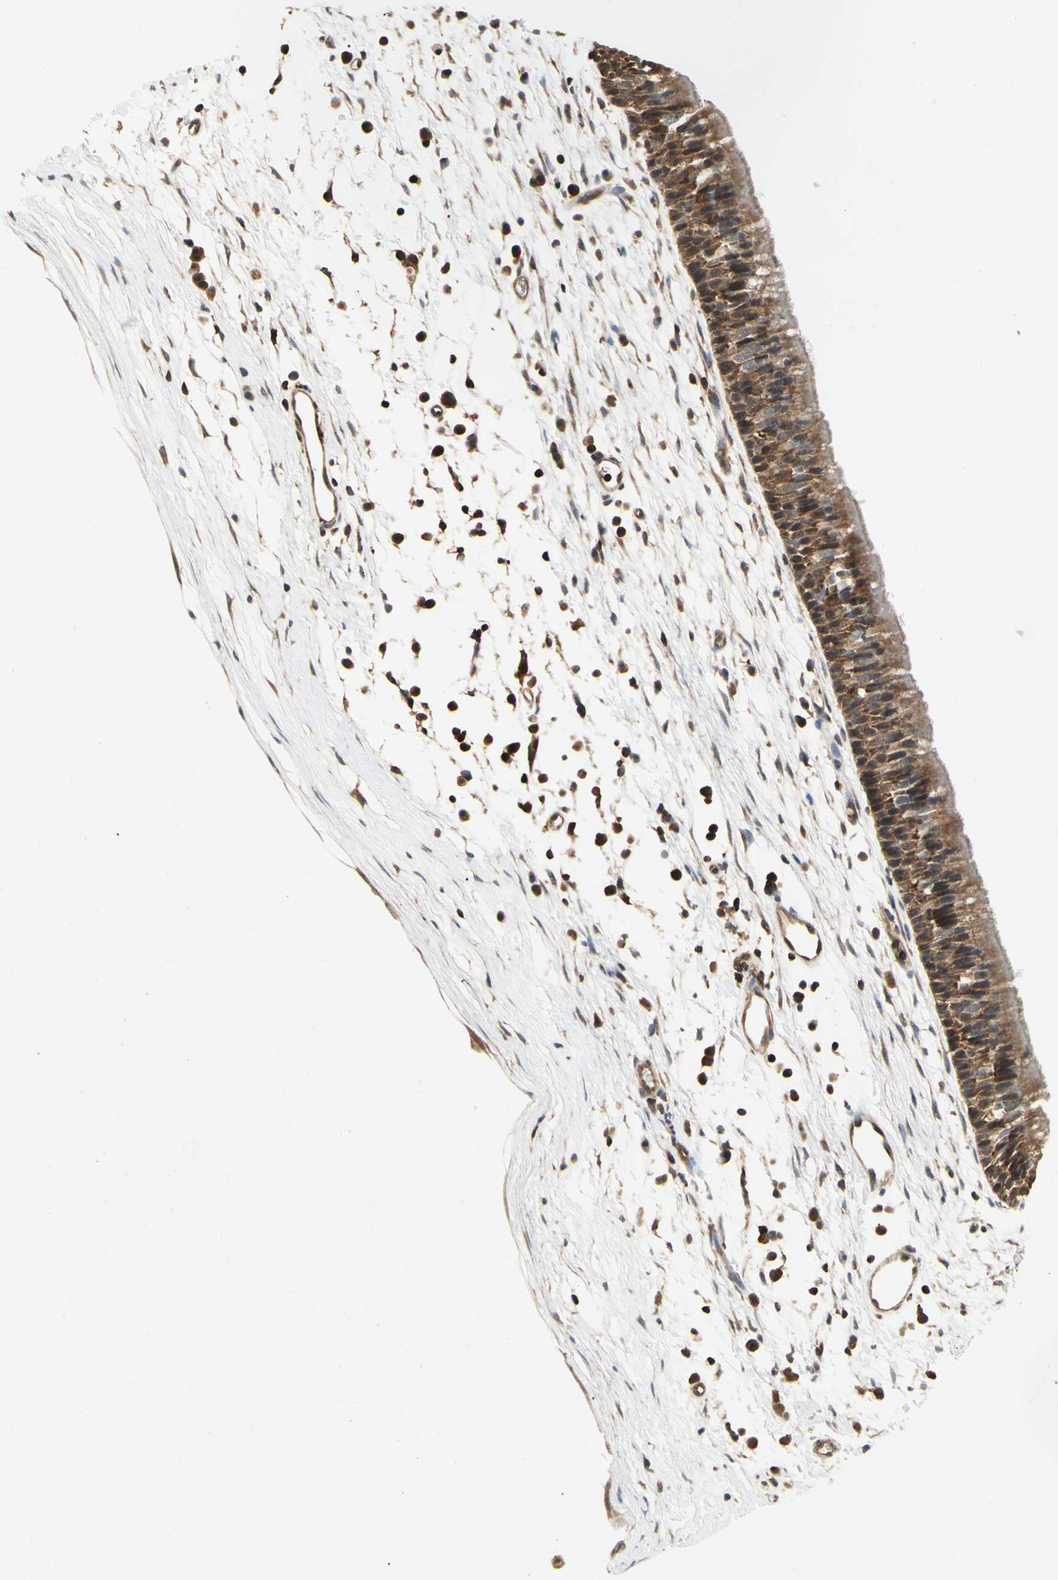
{"staining": {"intensity": "strong", "quantity": ">75%", "location": "cytoplasmic/membranous"}, "tissue": "nasopharynx", "cell_type": "Respiratory epithelial cells", "image_type": "normal", "snomed": [{"axis": "morphology", "description": "Normal tissue, NOS"}, {"axis": "topography", "description": "Nasopharynx"}], "caption": "Strong cytoplasmic/membranous staining is seen in approximately >75% of respiratory epithelial cells in benign nasopharynx. (DAB = brown stain, brightfield microscopy at high magnification).", "gene": "YWHAB", "patient": {"sex": "male", "age": 13}}